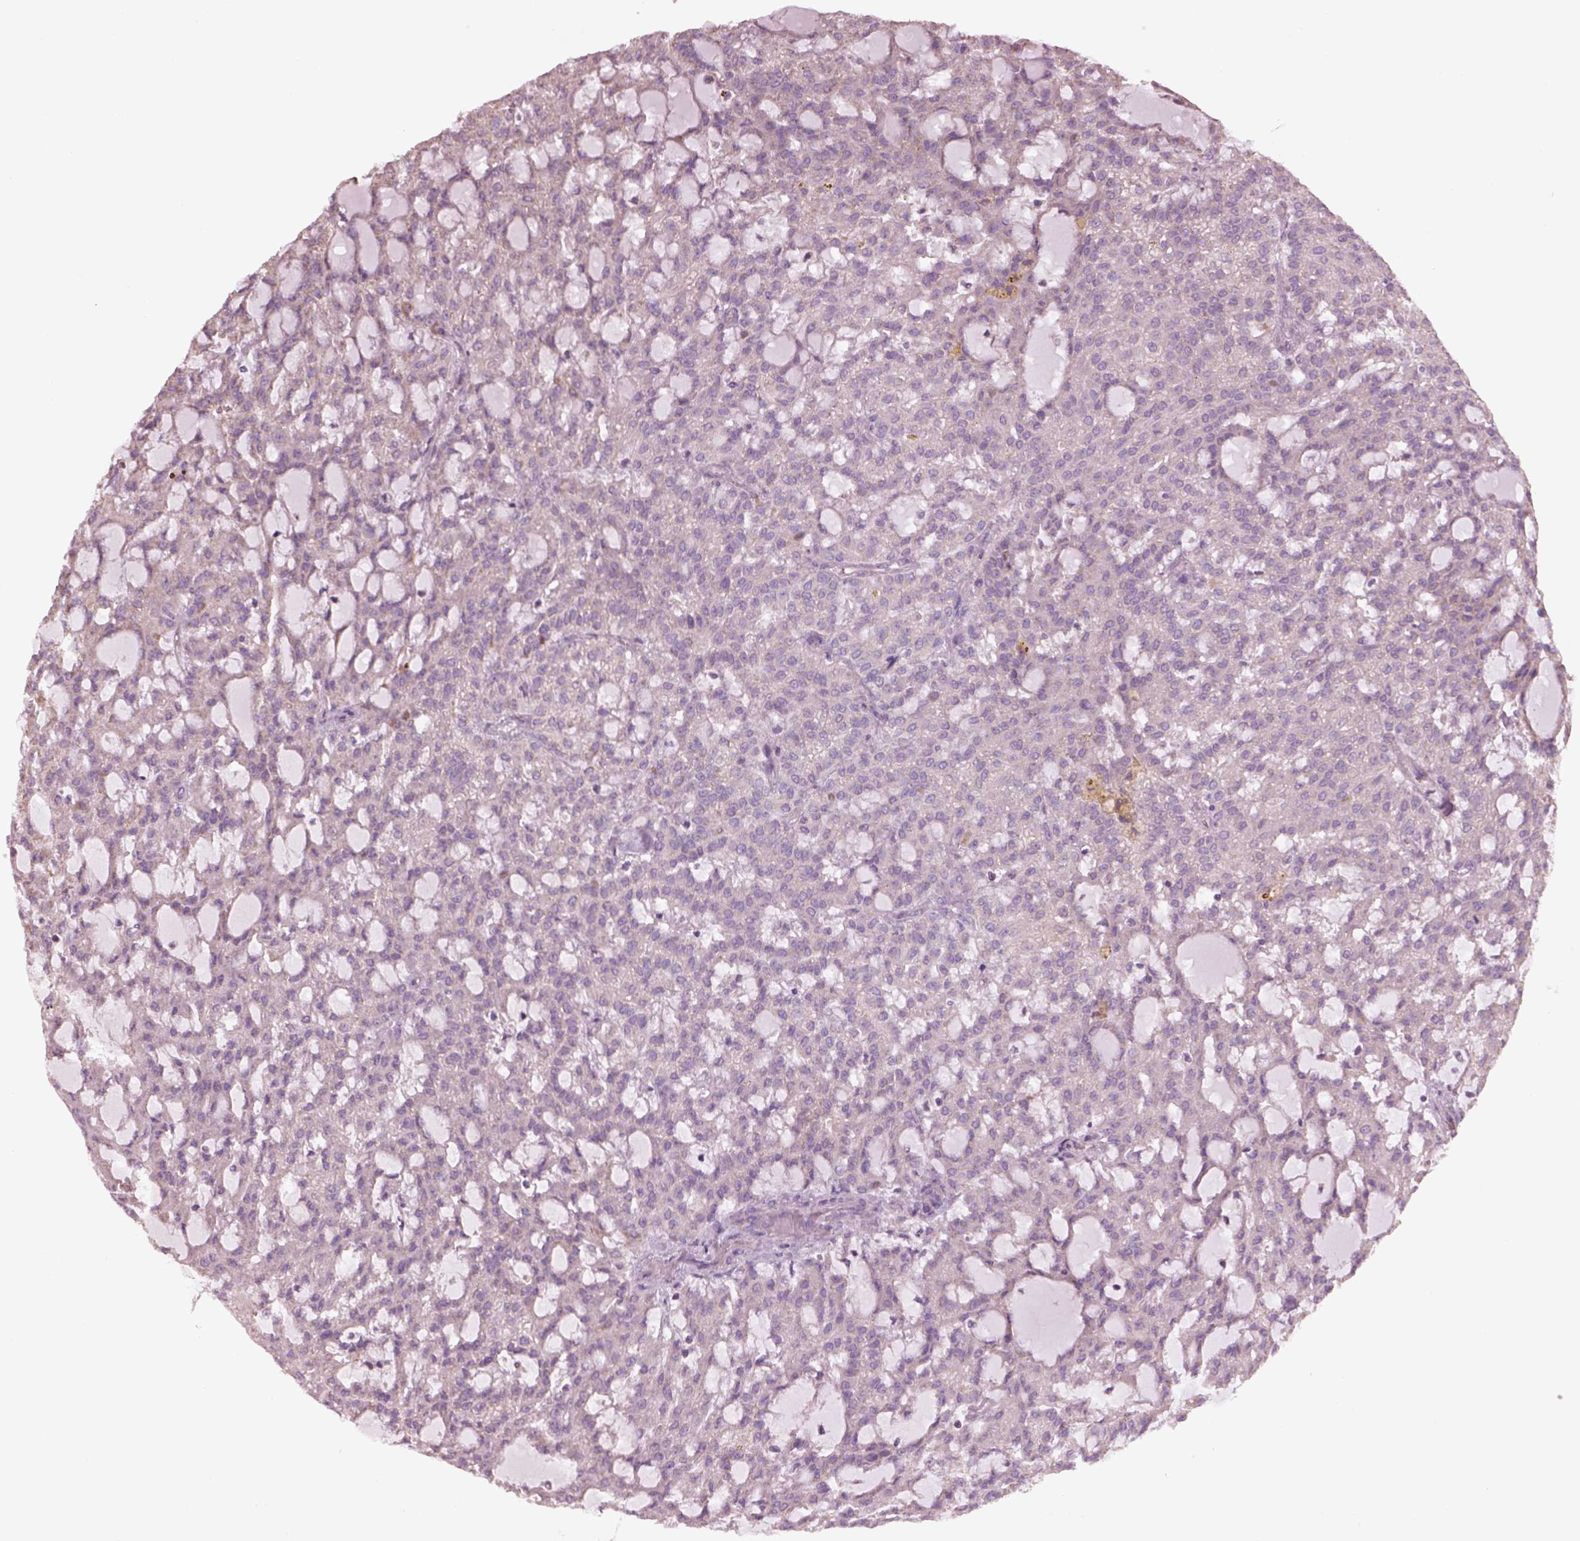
{"staining": {"intensity": "negative", "quantity": "none", "location": "none"}, "tissue": "renal cancer", "cell_type": "Tumor cells", "image_type": "cancer", "snomed": [{"axis": "morphology", "description": "Adenocarcinoma, NOS"}, {"axis": "topography", "description": "Kidney"}], "caption": "An IHC histopathology image of renal cancer (adenocarcinoma) is shown. There is no staining in tumor cells of renal cancer (adenocarcinoma).", "gene": "SPATA7", "patient": {"sex": "male", "age": 63}}